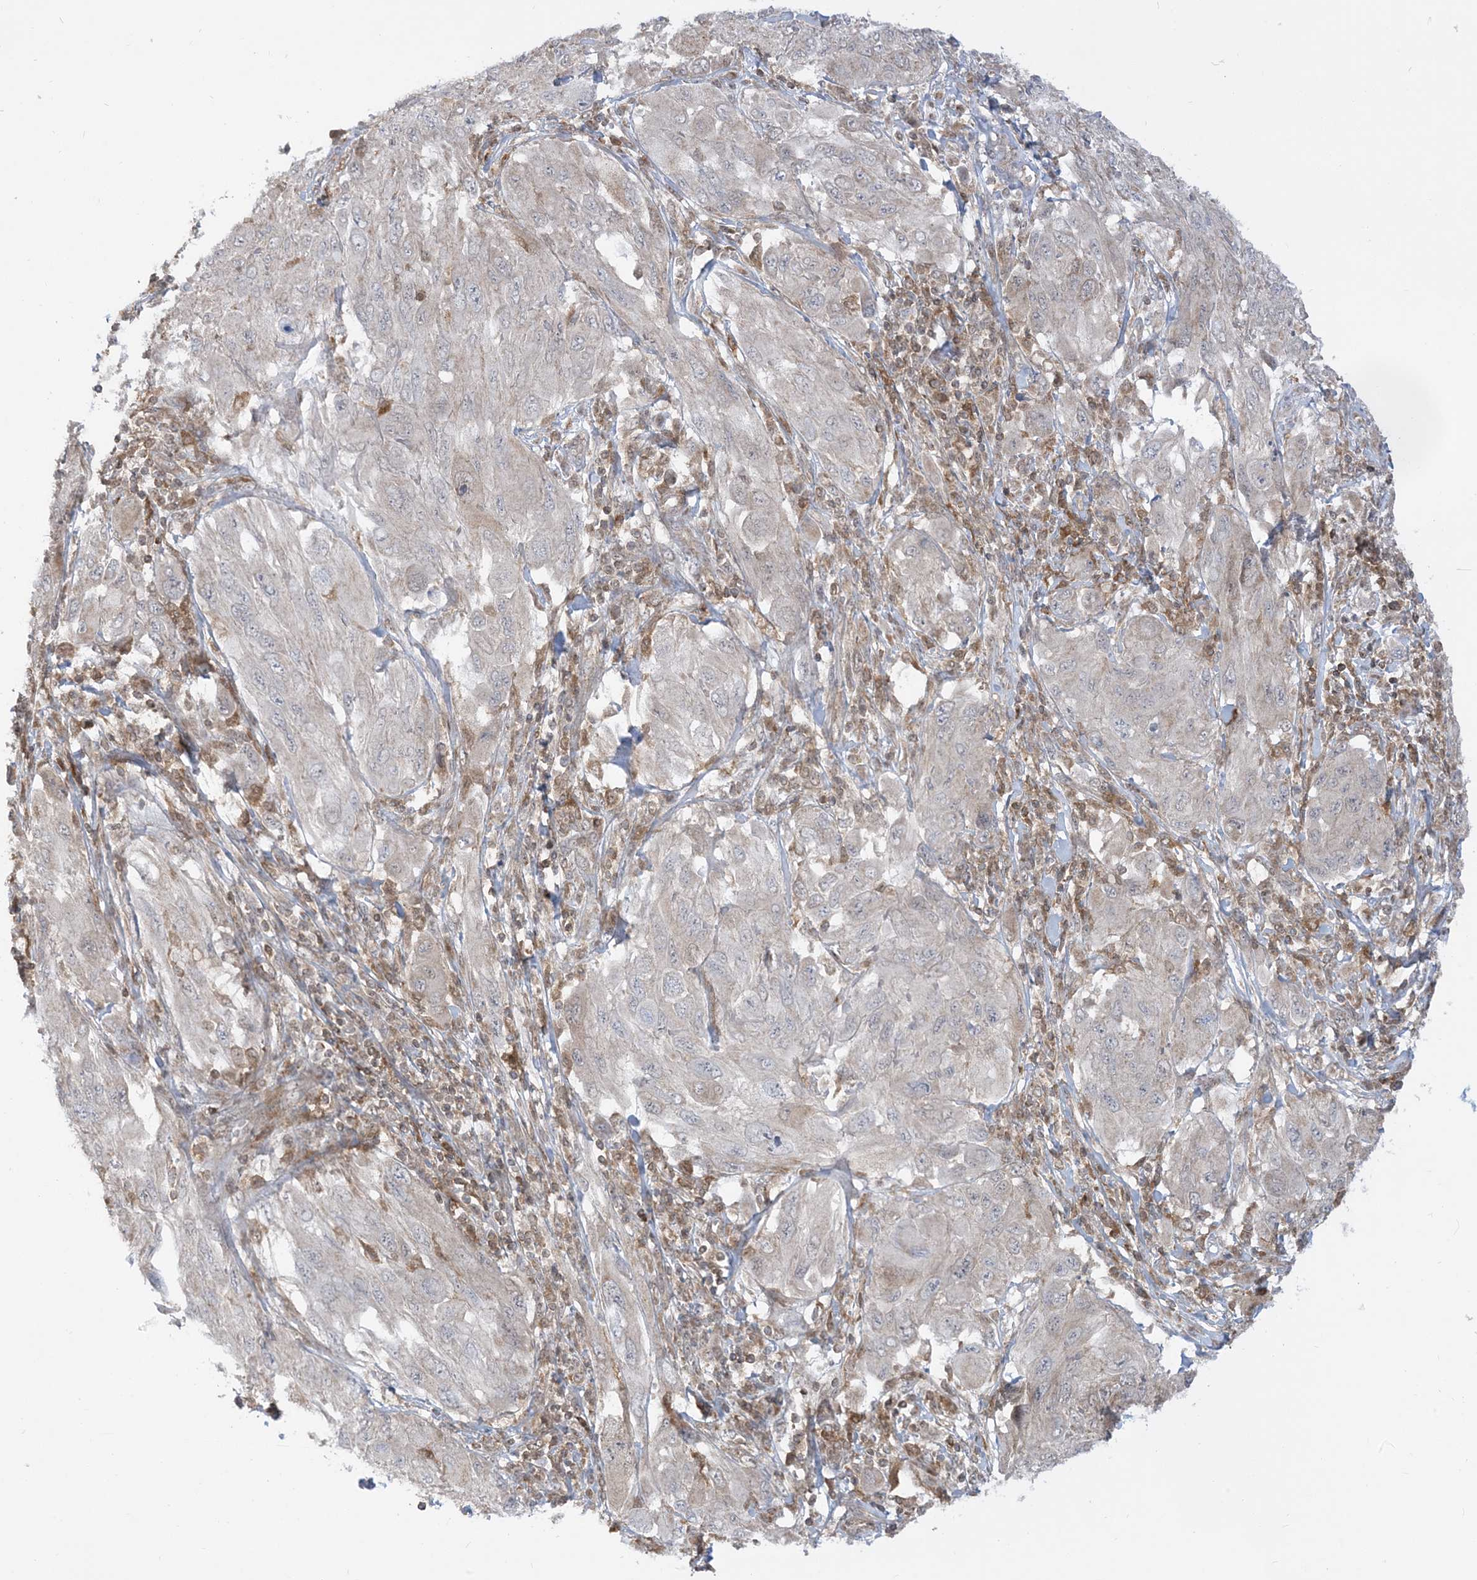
{"staining": {"intensity": "negative", "quantity": "none", "location": "none"}, "tissue": "melanoma", "cell_type": "Tumor cells", "image_type": "cancer", "snomed": [{"axis": "morphology", "description": "Malignant melanoma, NOS"}, {"axis": "topography", "description": "Skin"}], "caption": "Human melanoma stained for a protein using immunohistochemistry (IHC) displays no expression in tumor cells.", "gene": "CASP4", "patient": {"sex": "female", "age": 91}}